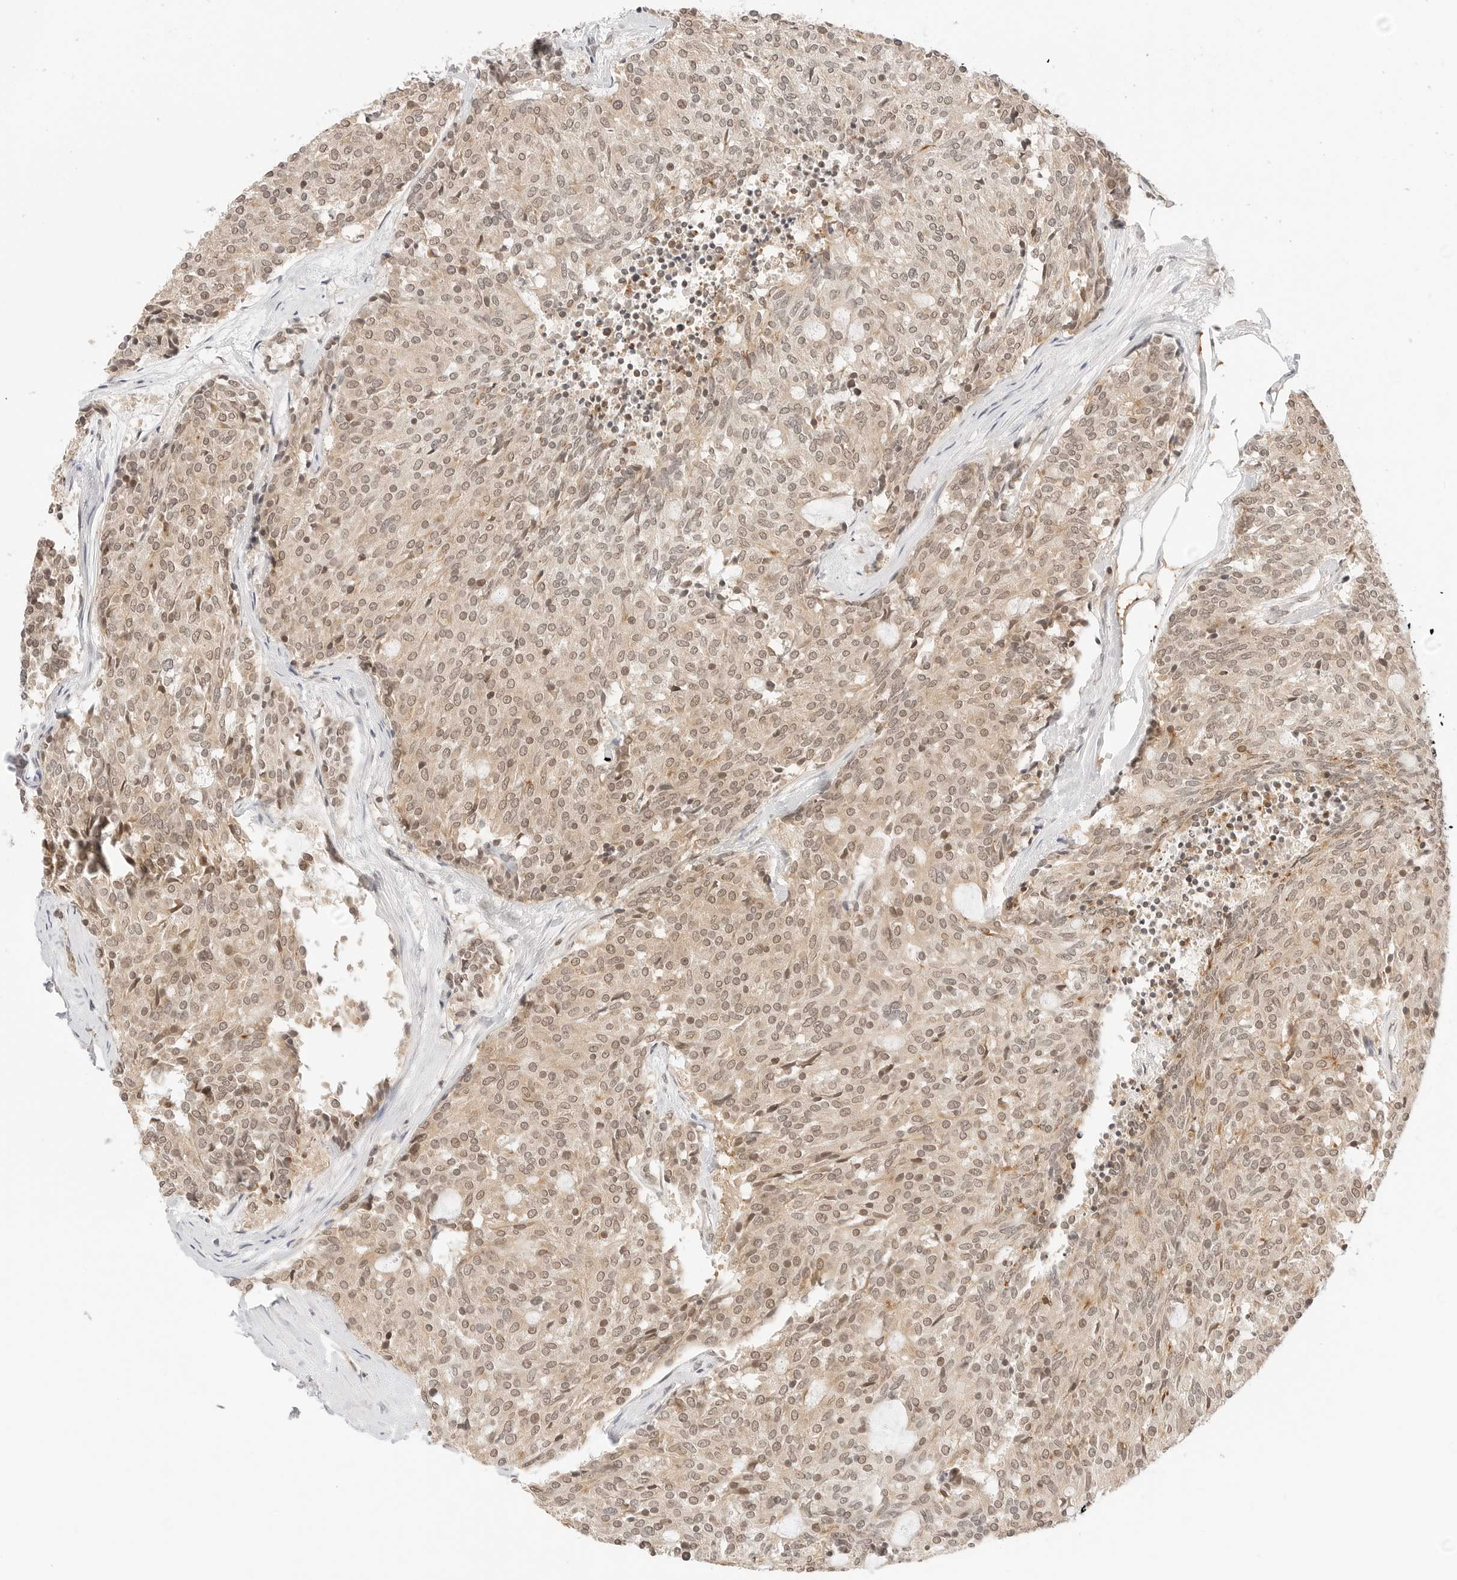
{"staining": {"intensity": "weak", "quantity": ">75%", "location": "nuclear"}, "tissue": "carcinoid", "cell_type": "Tumor cells", "image_type": "cancer", "snomed": [{"axis": "morphology", "description": "Carcinoid, malignant, NOS"}, {"axis": "topography", "description": "Pancreas"}], "caption": "Malignant carcinoid stained with a protein marker shows weak staining in tumor cells.", "gene": "SEPTIN4", "patient": {"sex": "female", "age": 54}}